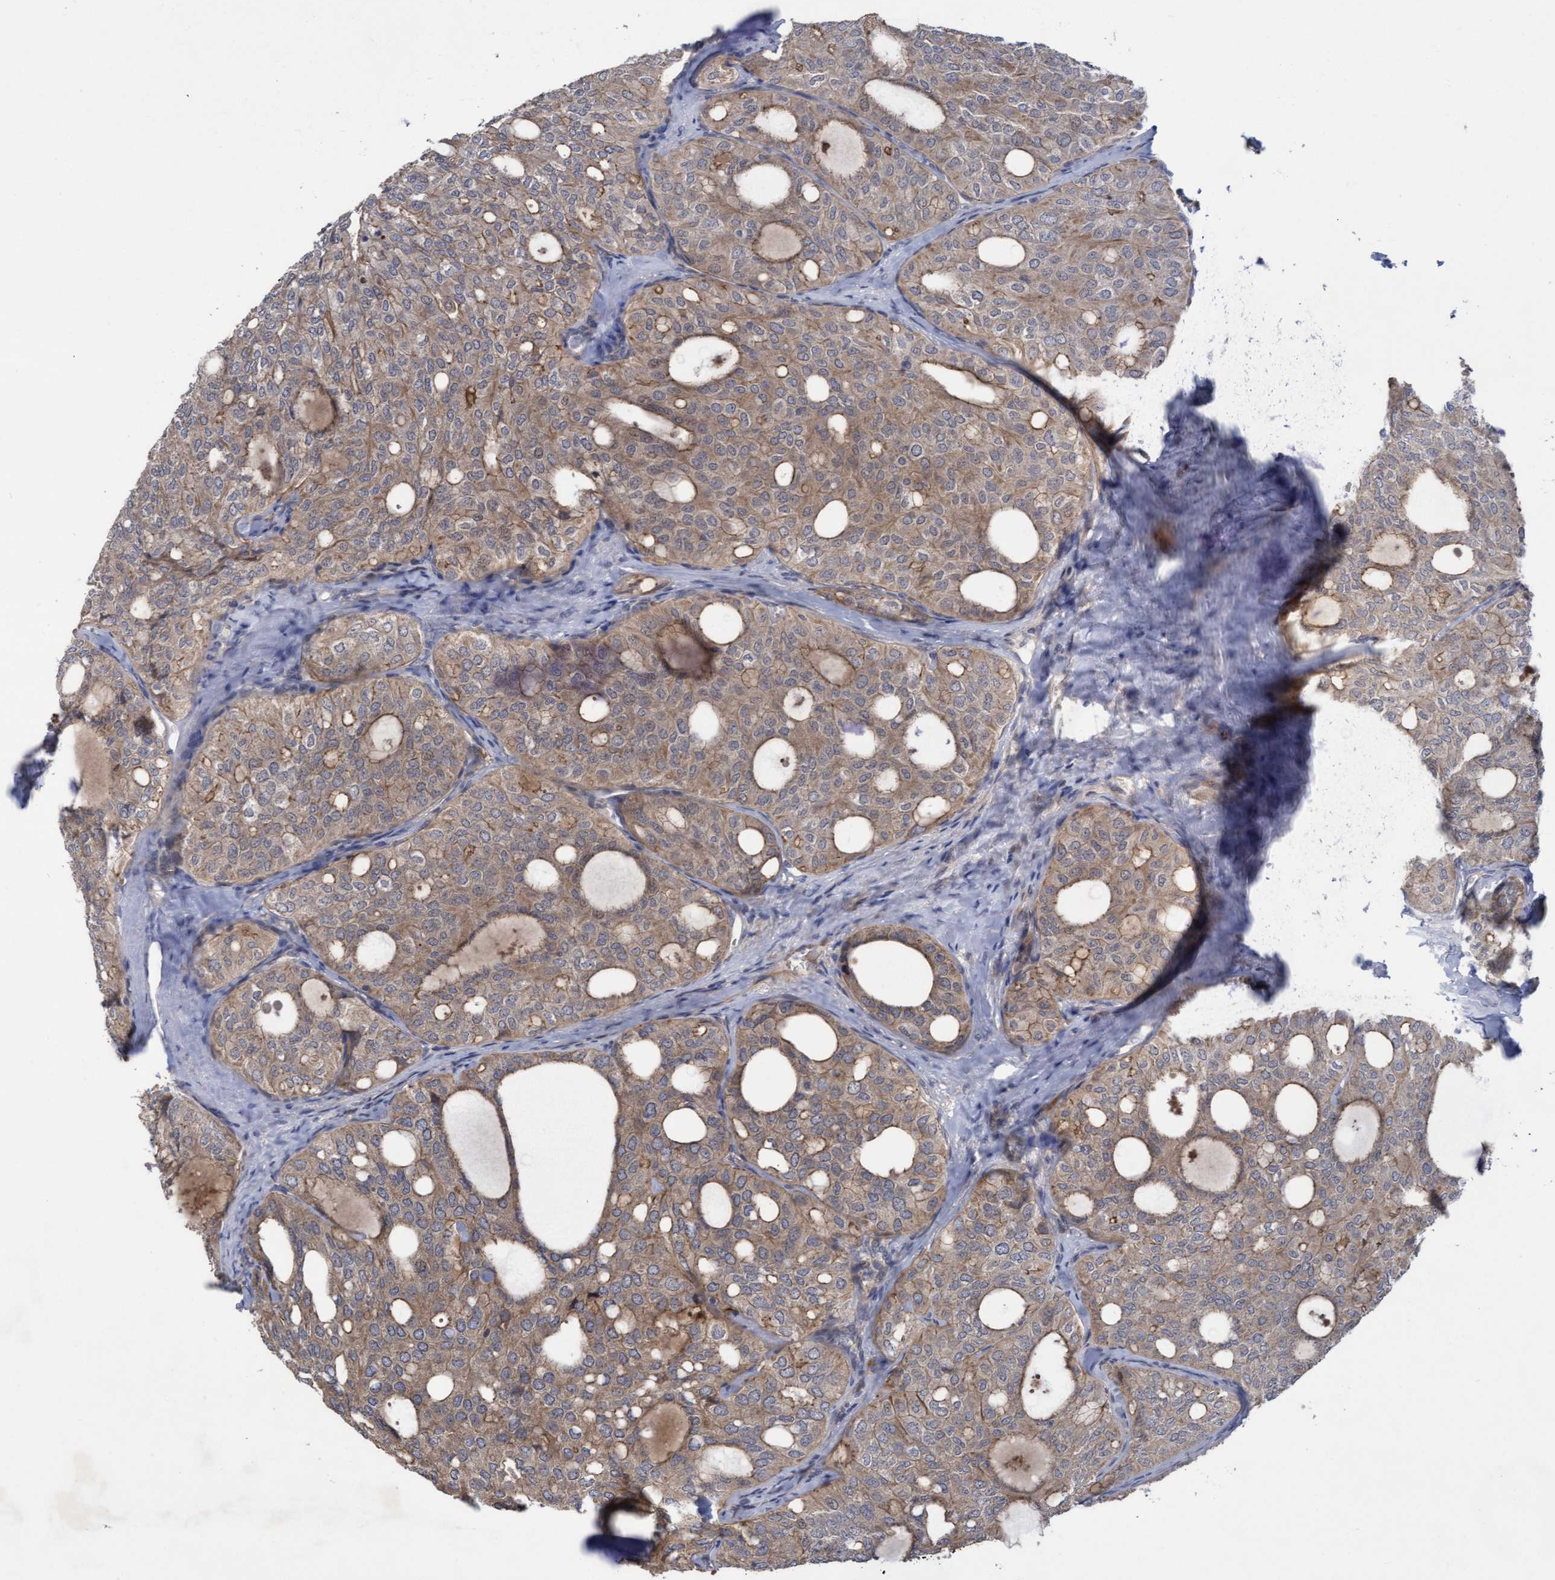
{"staining": {"intensity": "weak", "quantity": ">75%", "location": "cytoplasmic/membranous"}, "tissue": "thyroid cancer", "cell_type": "Tumor cells", "image_type": "cancer", "snomed": [{"axis": "morphology", "description": "Follicular adenoma carcinoma, NOS"}, {"axis": "topography", "description": "Thyroid gland"}], "caption": "This micrograph exhibits IHC staining of human thyroid cancer, with low weak cytoplasmic/membranous staining in approximately >75% of tumor cells.", "gene": "COBL", "patient": {"sex": "male", "age": 75}}